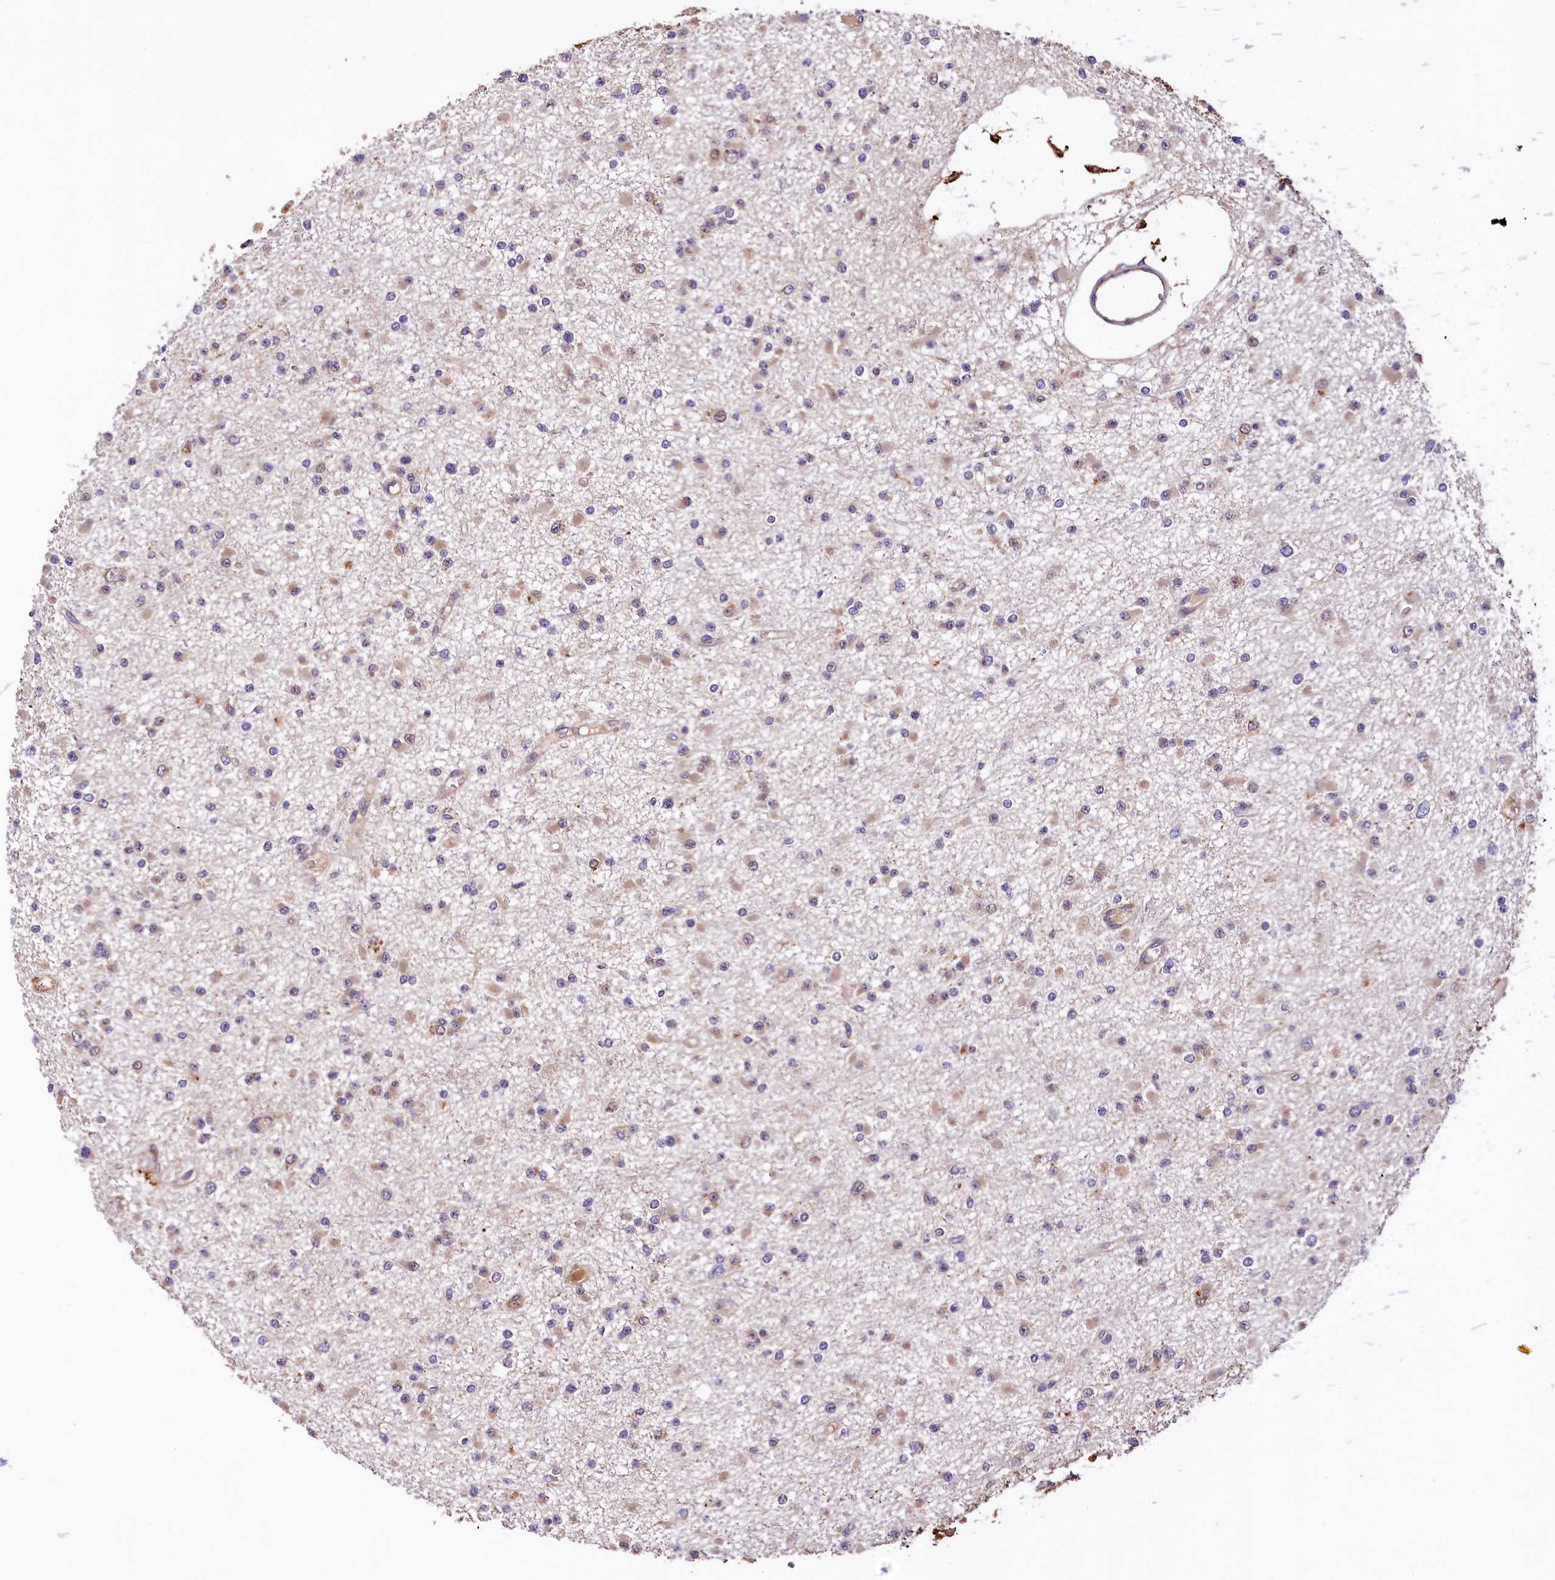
{"staining": {"intensity": "weak", "quantity": "<25%", "location": "cytoplasmic/membranous"}, "tissue": "glioma", "cell_type": "Tumor cells", "image_type": "cancer", "snomed": [{"axis": "morphology", "description": "Glioma, malignant, Low grade"}, {"axis": "topography", "description": "Brain"}], "caption": "Tumor cells are negative for brown protein staining in glioma.", "gene": "VPS35", "patient": {"sex": "female", "age": 22}}